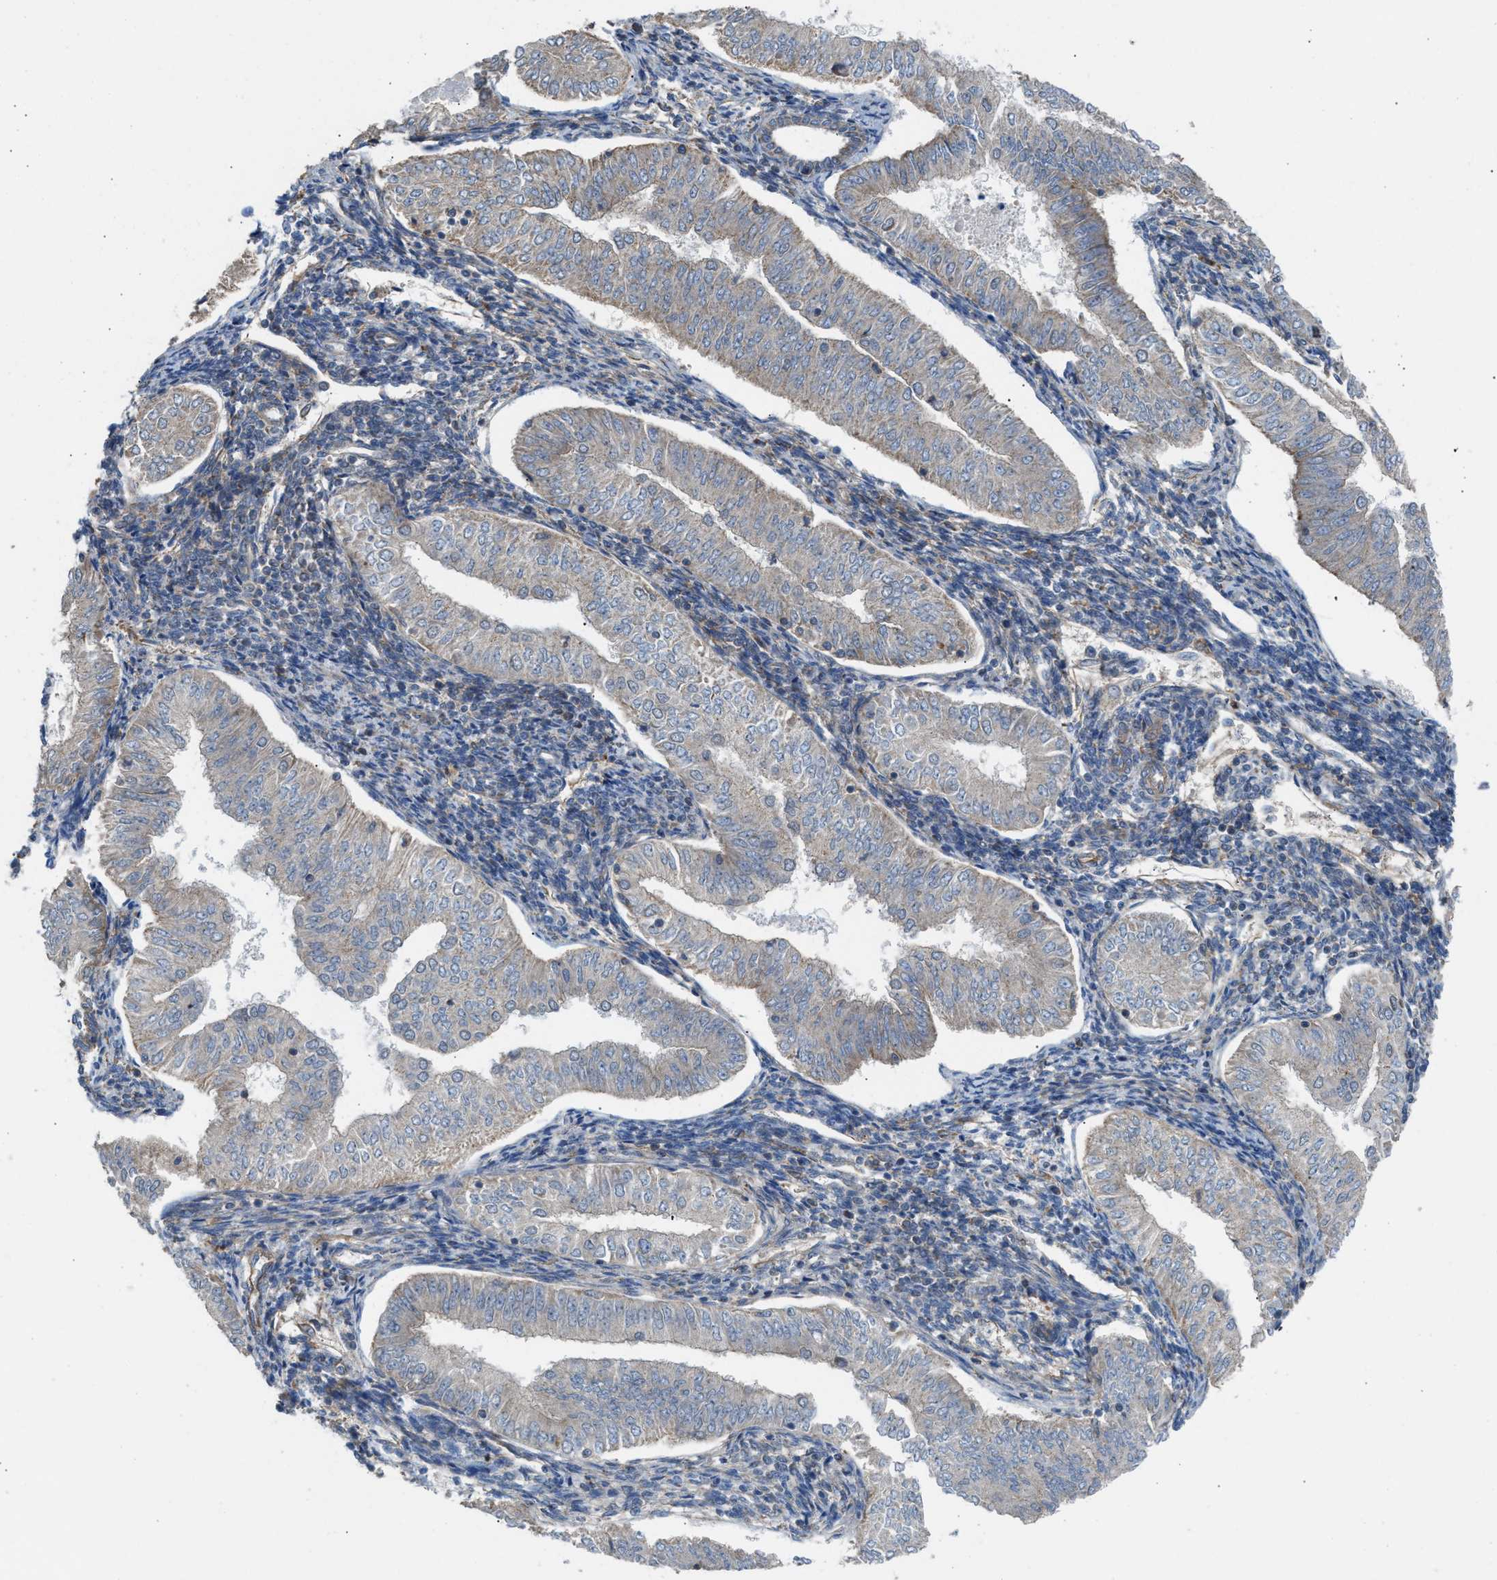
{"staining": {"intensity": "weak", "quantity": "<25%", "location": "cytoplasmic/membranous"}, "tissue": "endometrial cancer", "cell_type": "Tumor cells", "image_type": "cancer", "snomed": [{"axis": "morphology", "description": "Normal tissue, NOS"}, {"axis": "morphology", "description": "Adenocarcinoma, NOS"}, {"axis": "topography", "description": "Endometrium"}], "caption": "Immunohistochemical staining of human adenocarcinoma (endometrial) shows no significant positivity in tumor cells.", "gene": "SLC10A3", "patient": {"sex": "female", "age": 53}}